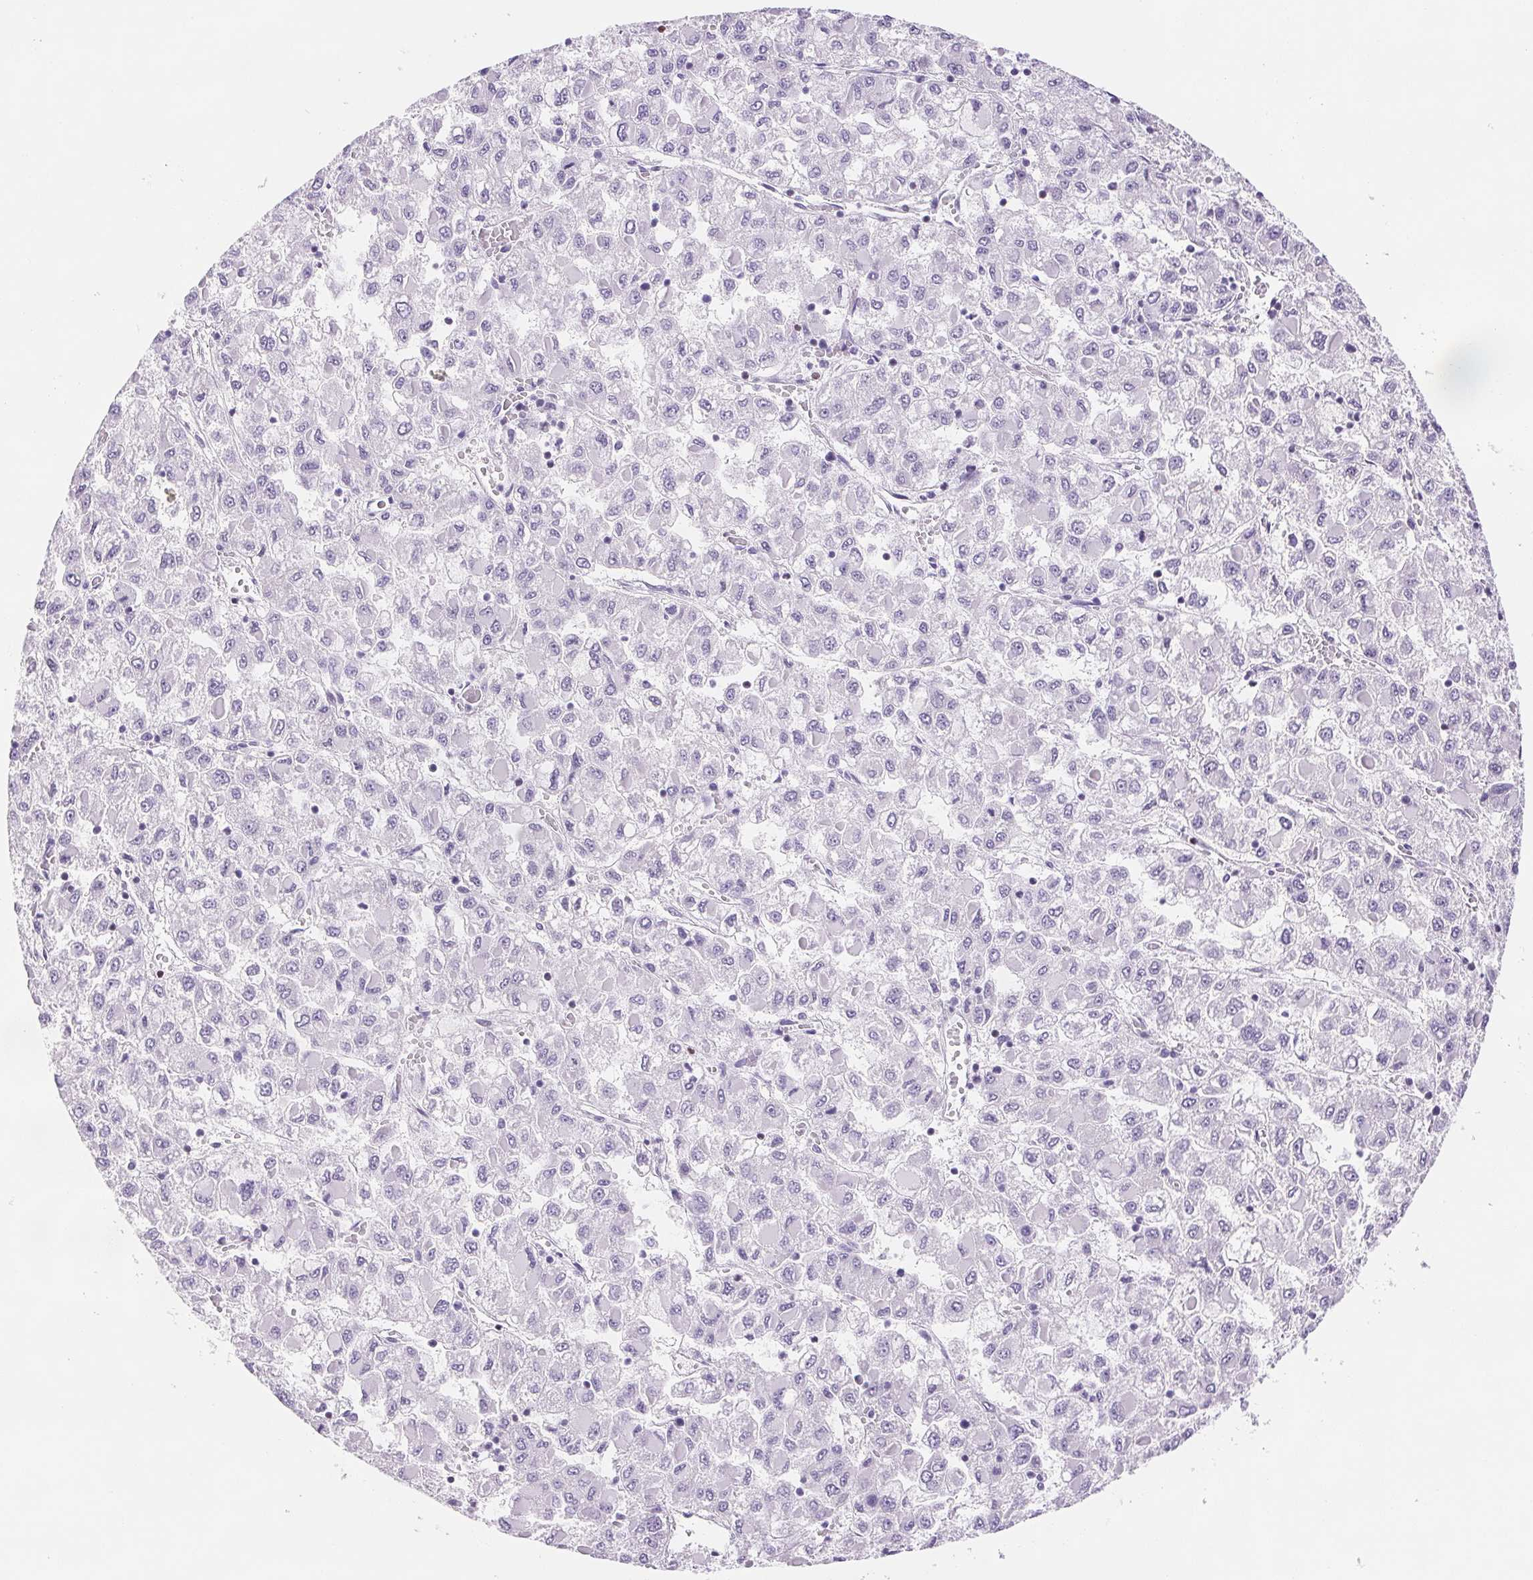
{"staining": {"intensity": "negative", "quantity": "none", "location": "none"}, "tissue": "liver cancer", "cell_type": "Tumor cells", "image_type": "cancer", "snomed": [{"axis": "morphology", "description": "Carcinoma, Hepatocellular, NOS"}, {"axis": "topography", "description": "Liver"}], "caption": "Photomicrograph shows no significant protein positivity in tumor cells of liver cancer (hepatocellular carcinoma). (Stains: DAB (3,3'-diaminobenzidine) immunohistochemistry (IHC) with hematoxylin counter stain, Microscopy: brightfield microscopy at high magnification).", "gene": "BEND2", "patient": {"sex": "male", "age": 40}}